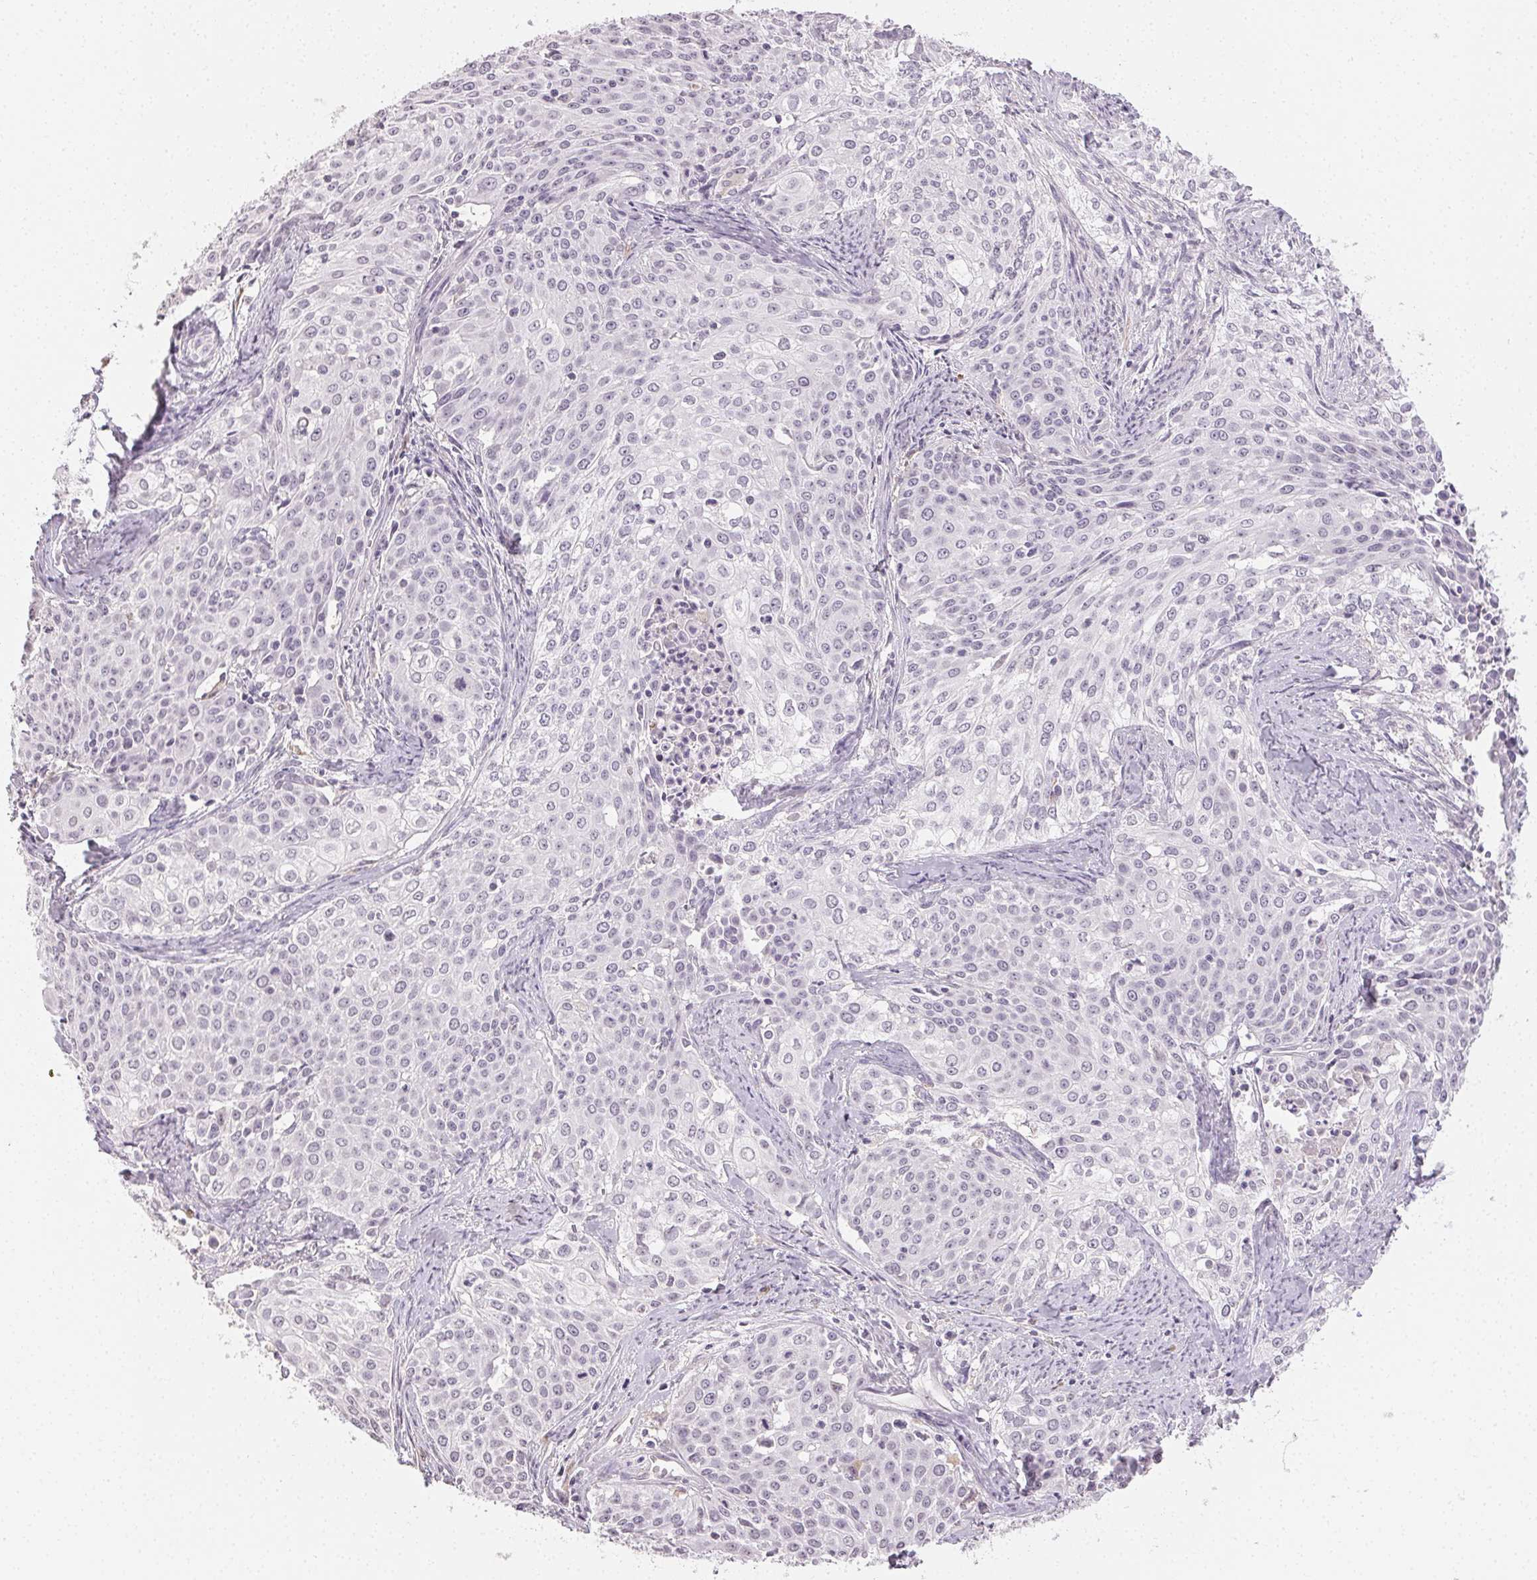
{"staining": {"intensity": "negative", "quantity": "none", "location": "none"}, "tissue": "cervical cancer", "cell_type": "Tumor cells", "image_type": "cancer", "snomed": [{"axis": "morphology", "description": "Squamous cell carcinoma, NOS"}, {"axis": "topography", "description": "Cervix"}], "caption": "Tumor cells are negative for protein expression in human squamous cell carcinoma (cervical). Nuclei are stained in blue.", "gene": "TMEM174", "patient": {"sex": "female", "age": 39}}